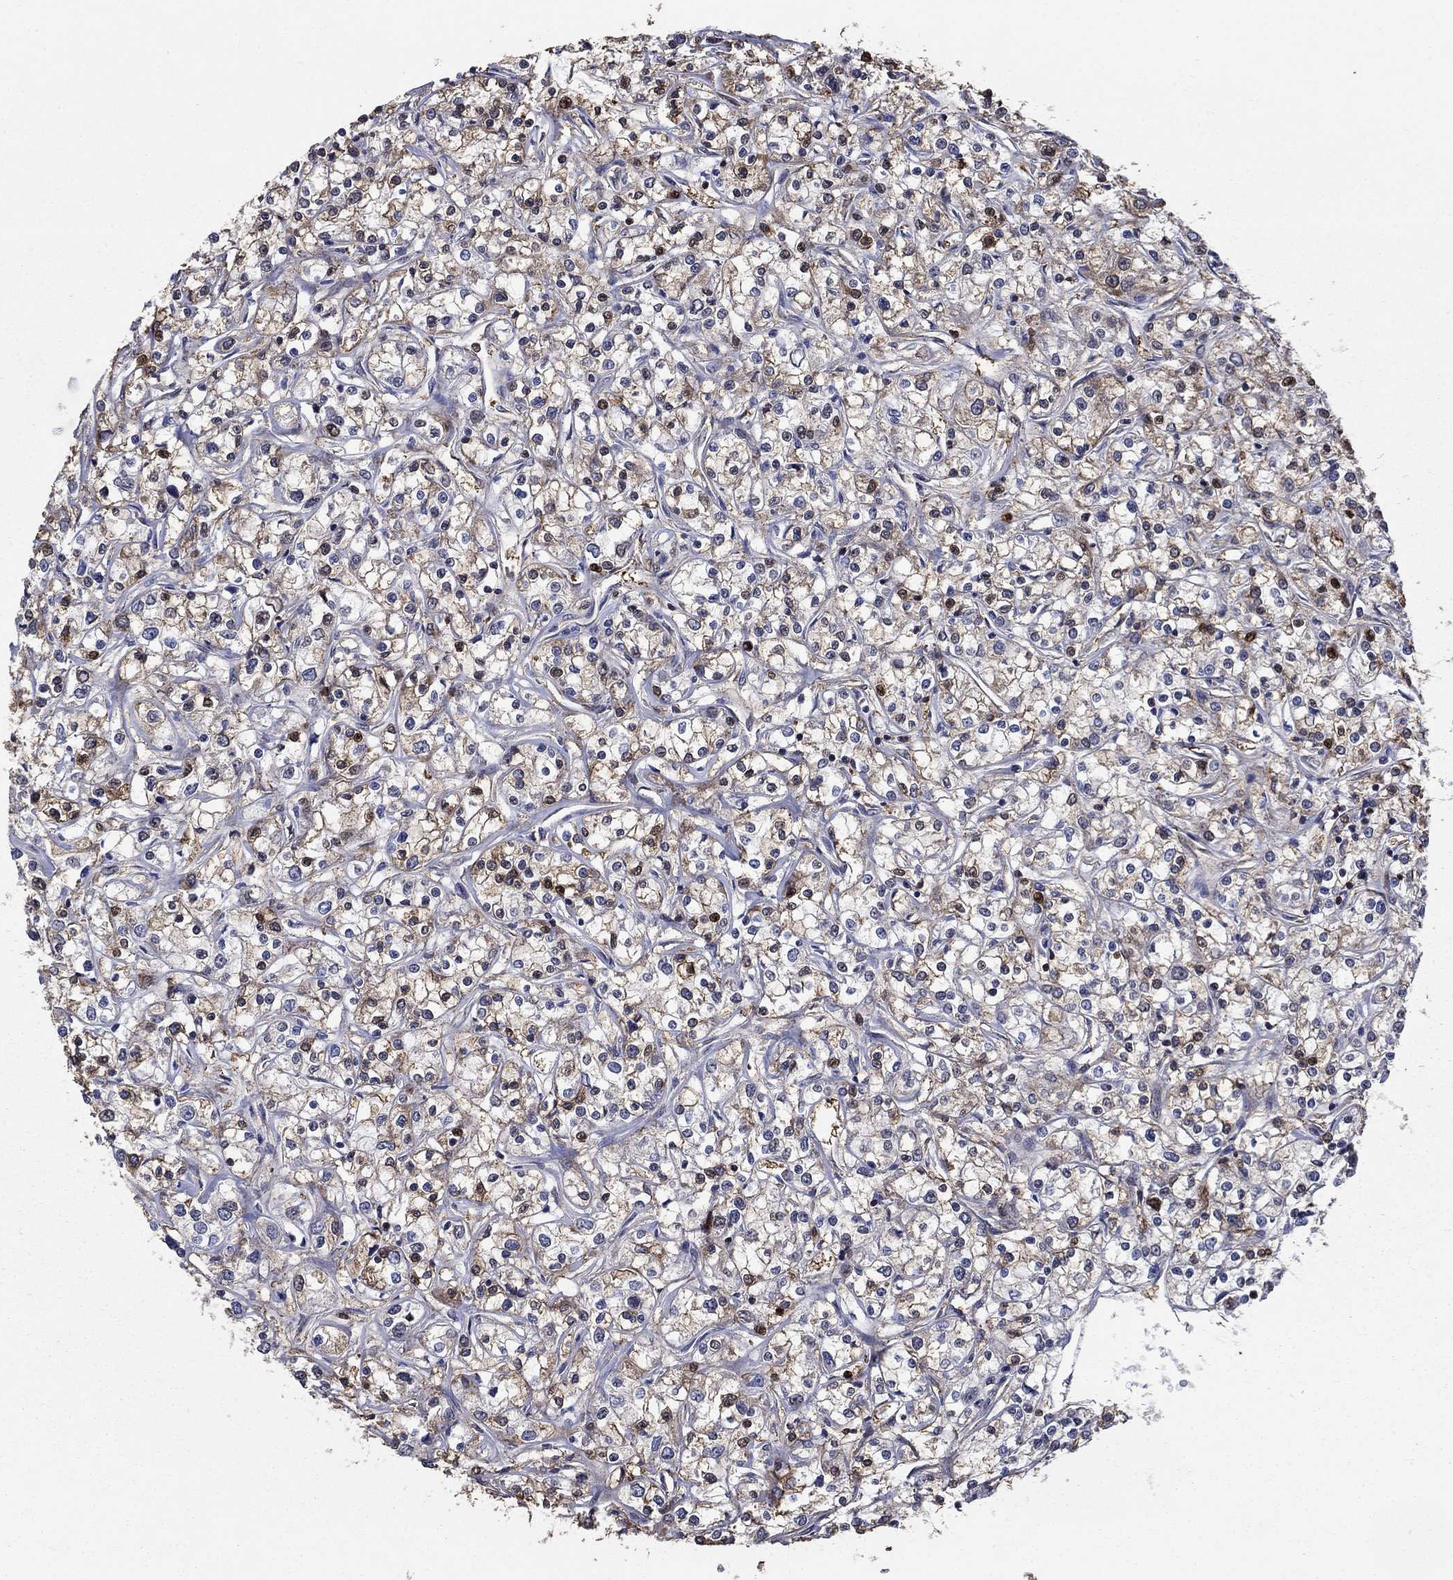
{"staining": {"intensity": "strong", "quantity": "<25%", "location": "cytoplasmic/membranous"}, "tissue": "renal cancer", "cell_type": "Tumor cells", "image_type": "cancer", "snomed": [{"axis": "morphology", "description": "Adenocarcinoma, NOS"}, {"axis": "topography", "description": "Kidney"}], "caption": "The micrograph displays staining of adenocarcinoma (renal), revealing strong cytoplasmic/membranous protein expression (brown color) within tumor cells.", "gene": "DVL1", "patient": {"sex": "female", "age": 59}}